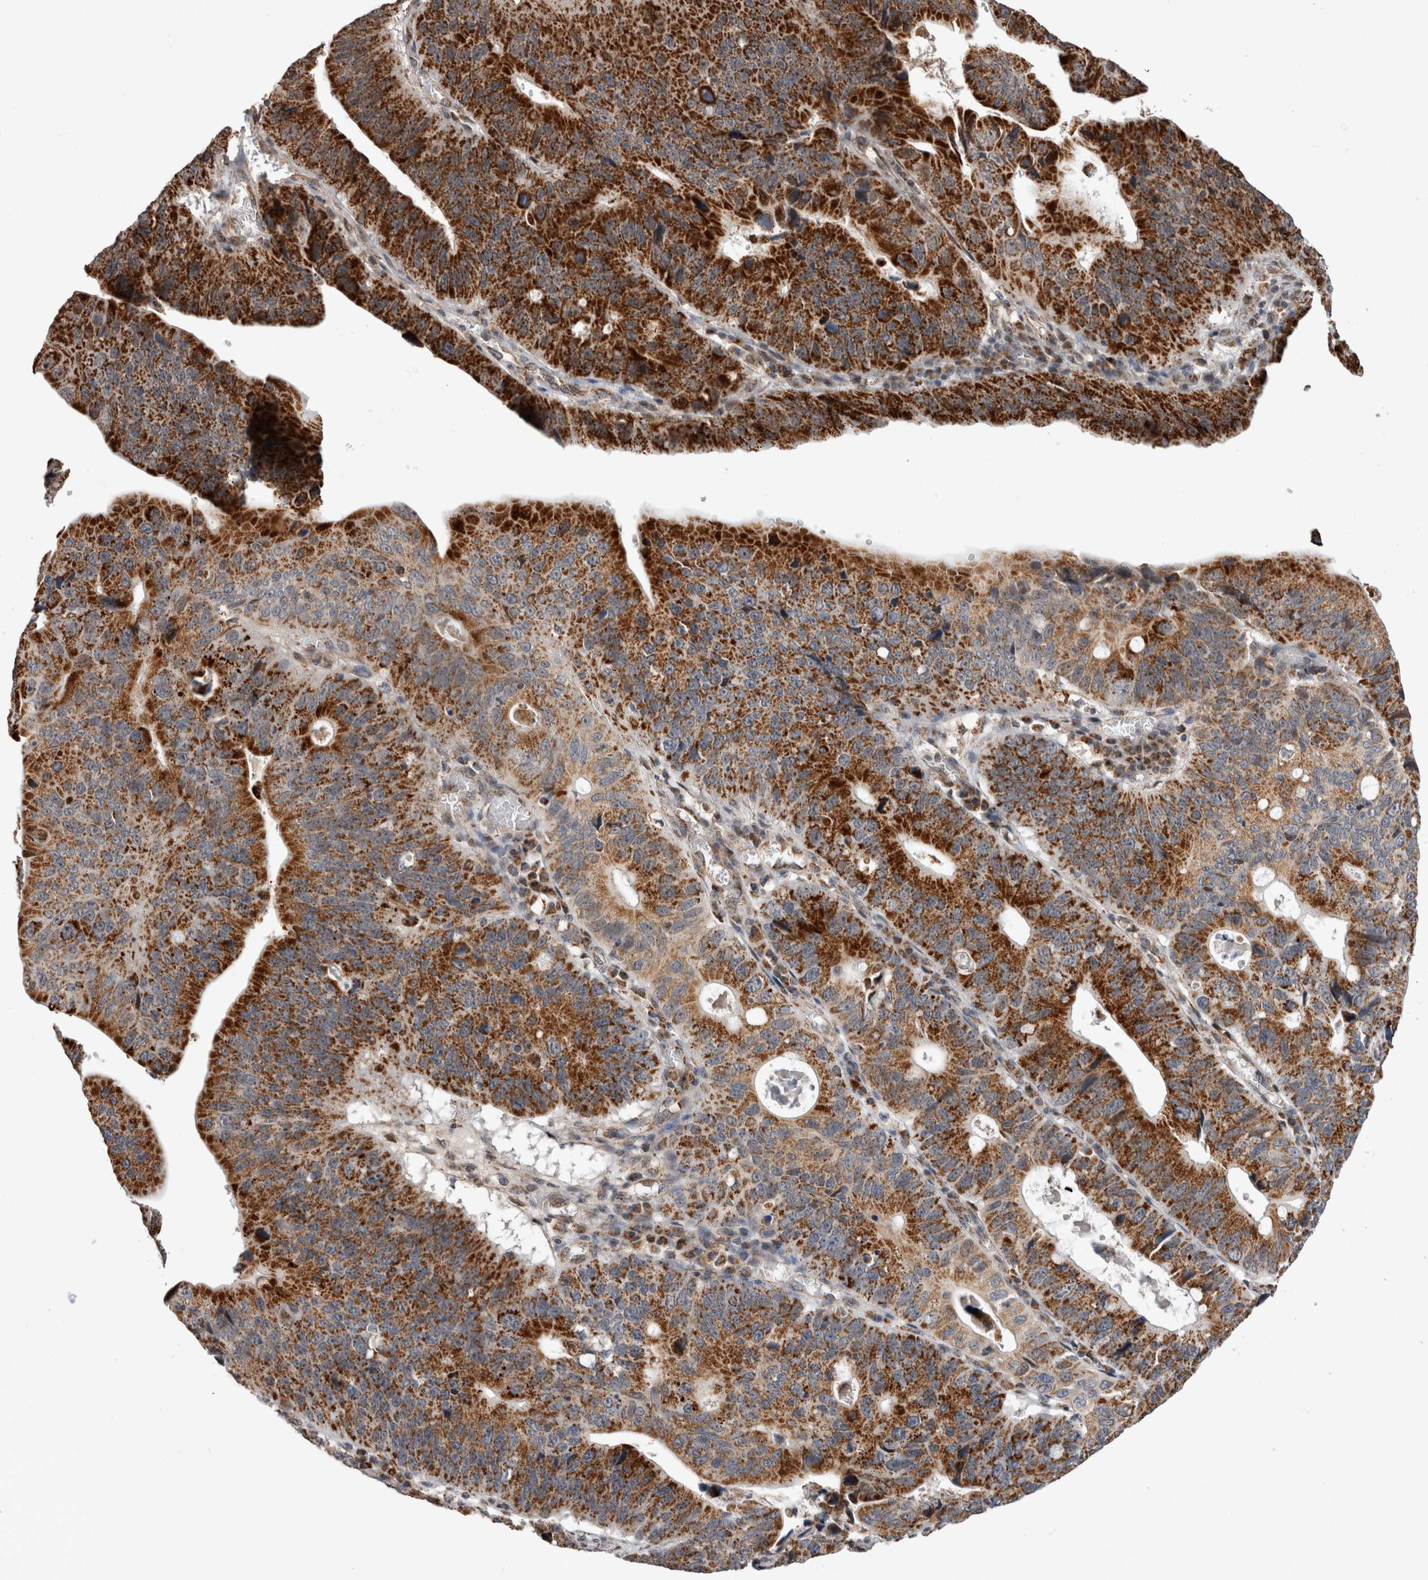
{"staining": {"intensity": "strong", "quantity": ">75%", "location": "cytoplasmic/membranous"}, "tissue": "stomach cancer", "cell_type": "Tumor cells", "image_type": "cancer", "snomed": [{"axis": "morphology", "description": "Adenocarcinoma, NOS"}, {"axis": "topography", "description": "Stomach"}], "caption": "The photomicrograph displays a brown stain indicating the presence of a protein in the cytoplasmic/membranous of tumor cells in stomach cancer.", "gene": "MRPL37", "patient": {"sex": "male", "age": 59}}